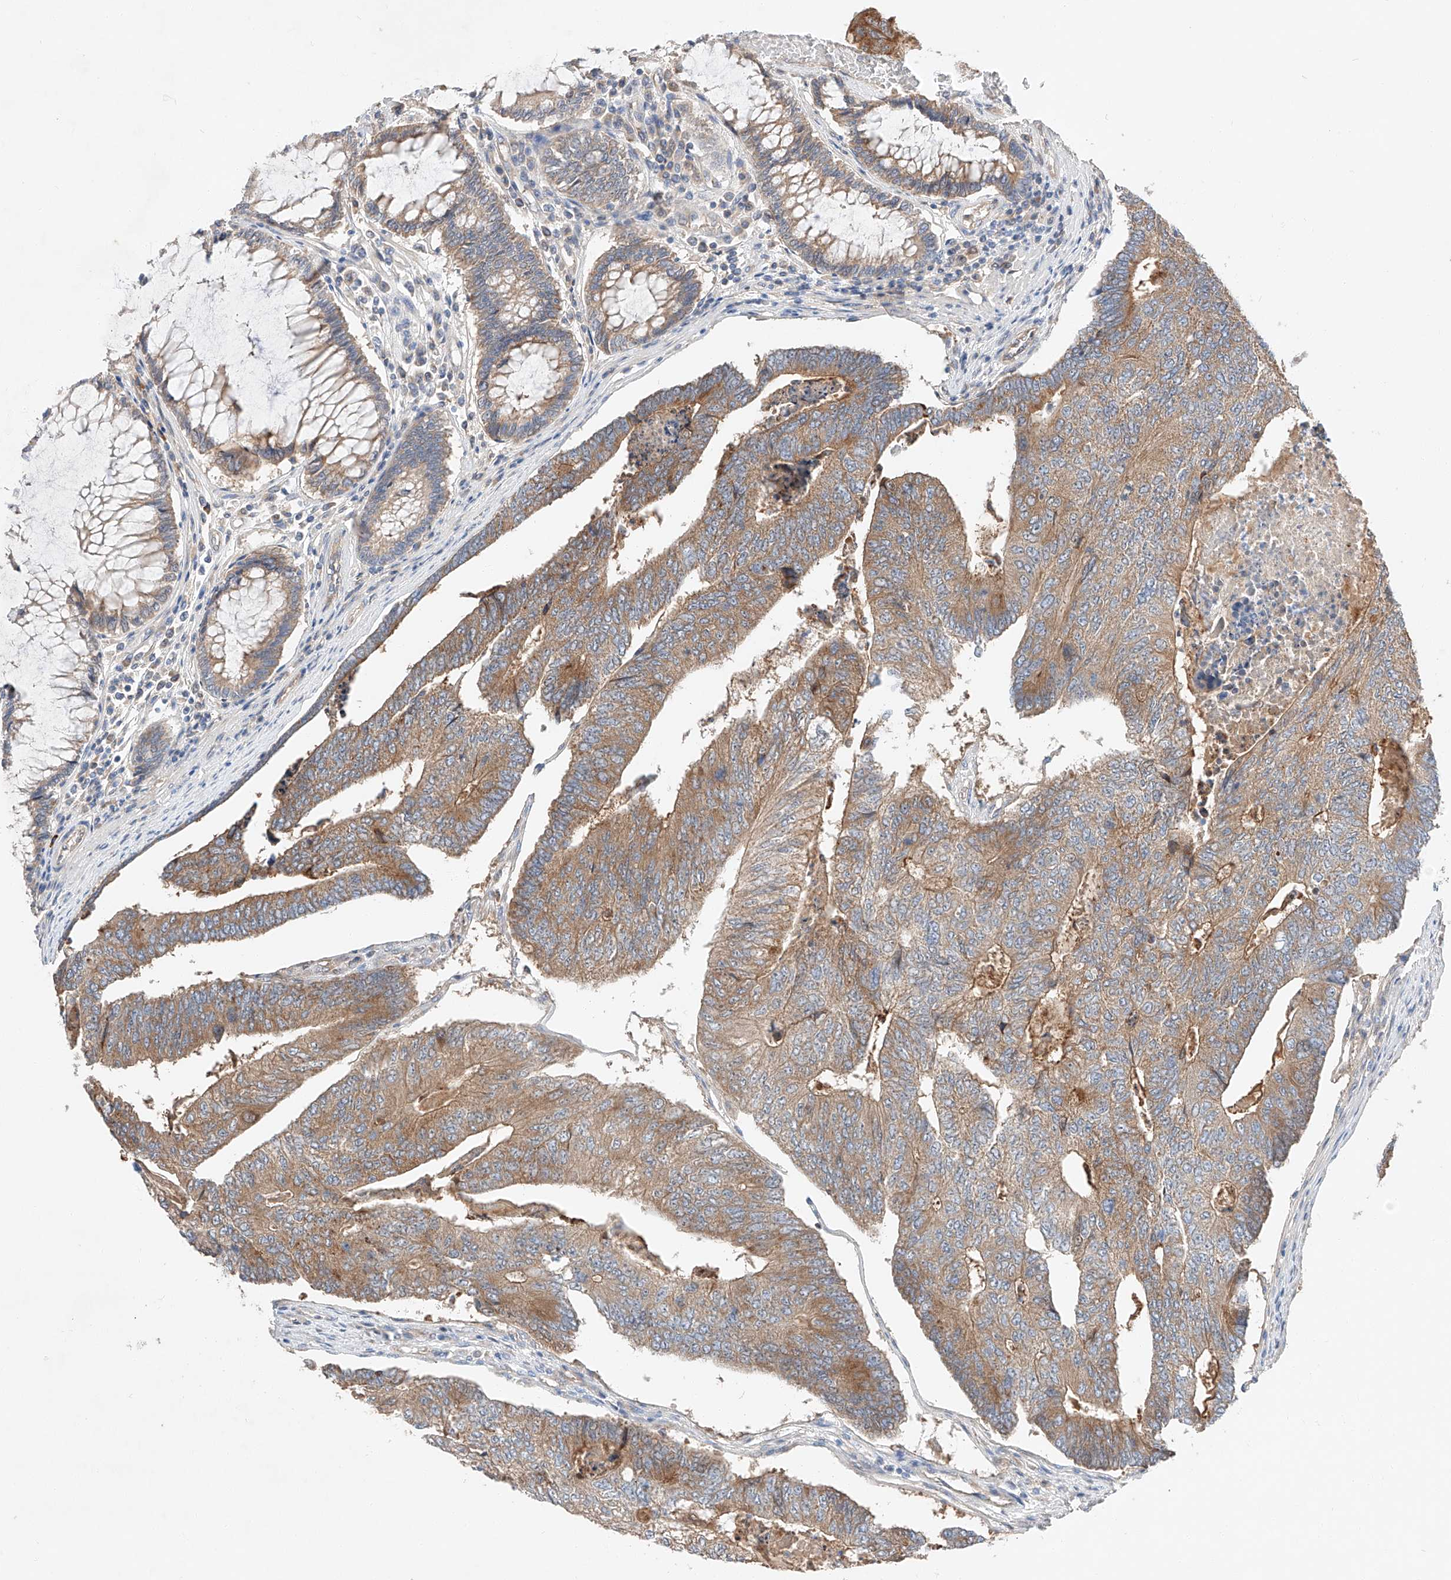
{"staining": {"intensity": "moderate", "quantity": ">75%", "location": "cytoplasmic/membranous"}, "tissue": "colorectal cancer", "cell_type": "Tumor cells", "image_type": "cancer", "snomed": [{"axis": "morphology", "description": "Adenocarcinoma, NOS"}, {"axis": "topography", "description": "Colon"}], "caption": "Moderate cytoplasmic/membranous expression for a protein is present in approximately >75% of tumor cells of colorectal cancer using IHC.", "gene": "RUSC1", "patient": {"sex": "female", "age": 67}}